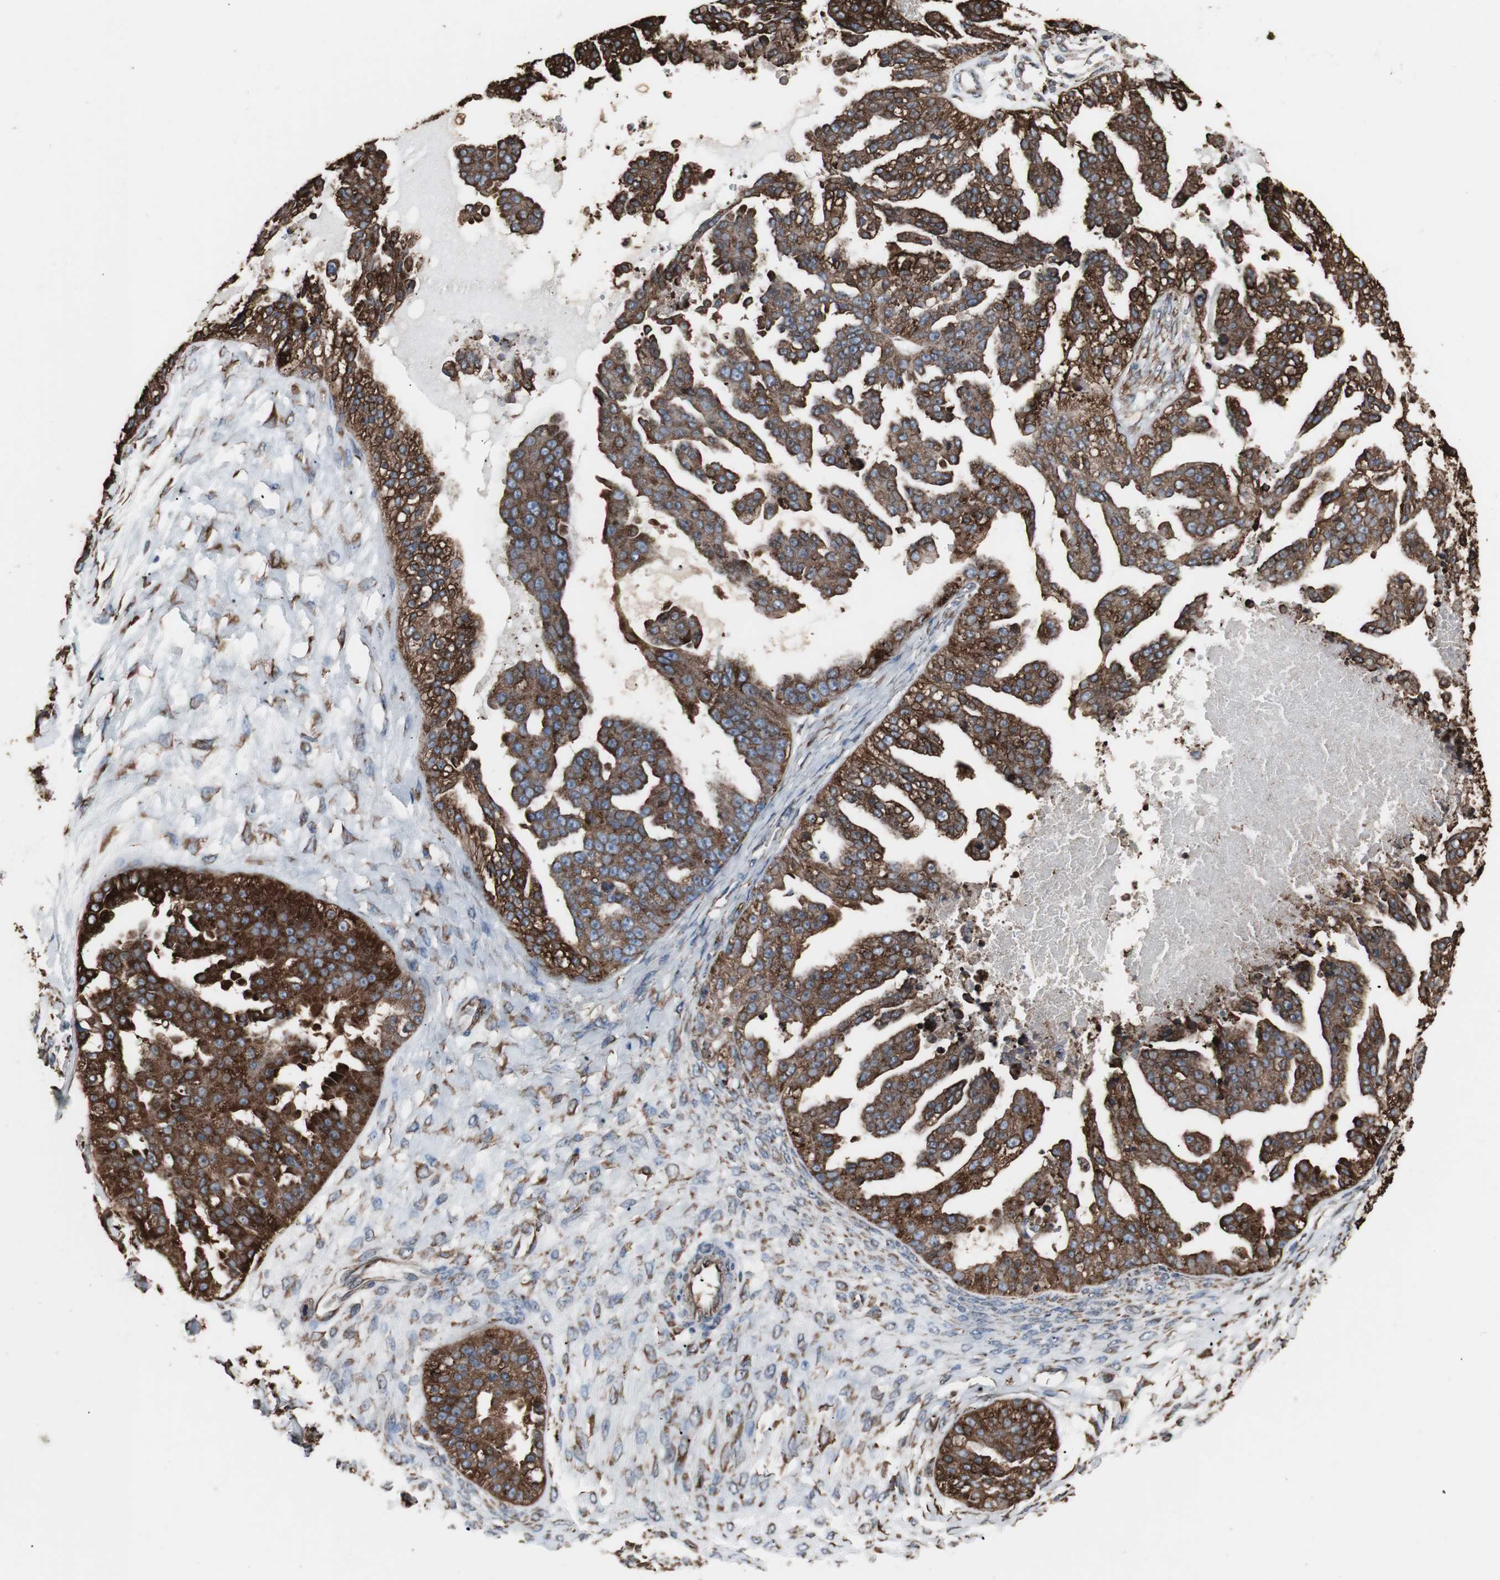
{"staining": {"intensity": "strong", "quantity": ">75%", "location": "cytoplasmic/membranous"}, "tissue": "ovarian cancer", "cell_type": "Tumor cells", "image_type": "cancer", "snomed": [{"axis": "morphology", "description": "Carcinoma, NOS"}, {"axis": "topography", "description": "Soft tissue"}, {"axis": "topography", "description": "Ovary"}], "caption": "Human ovarian cancer (carcinoma) stained for a protein (brown) exhibits strong cytoplasmic/membranous positive staining in approximately >75% of tumor cells.", "gene": "CALU", "patient": {"sex": "female", "age": 54}}